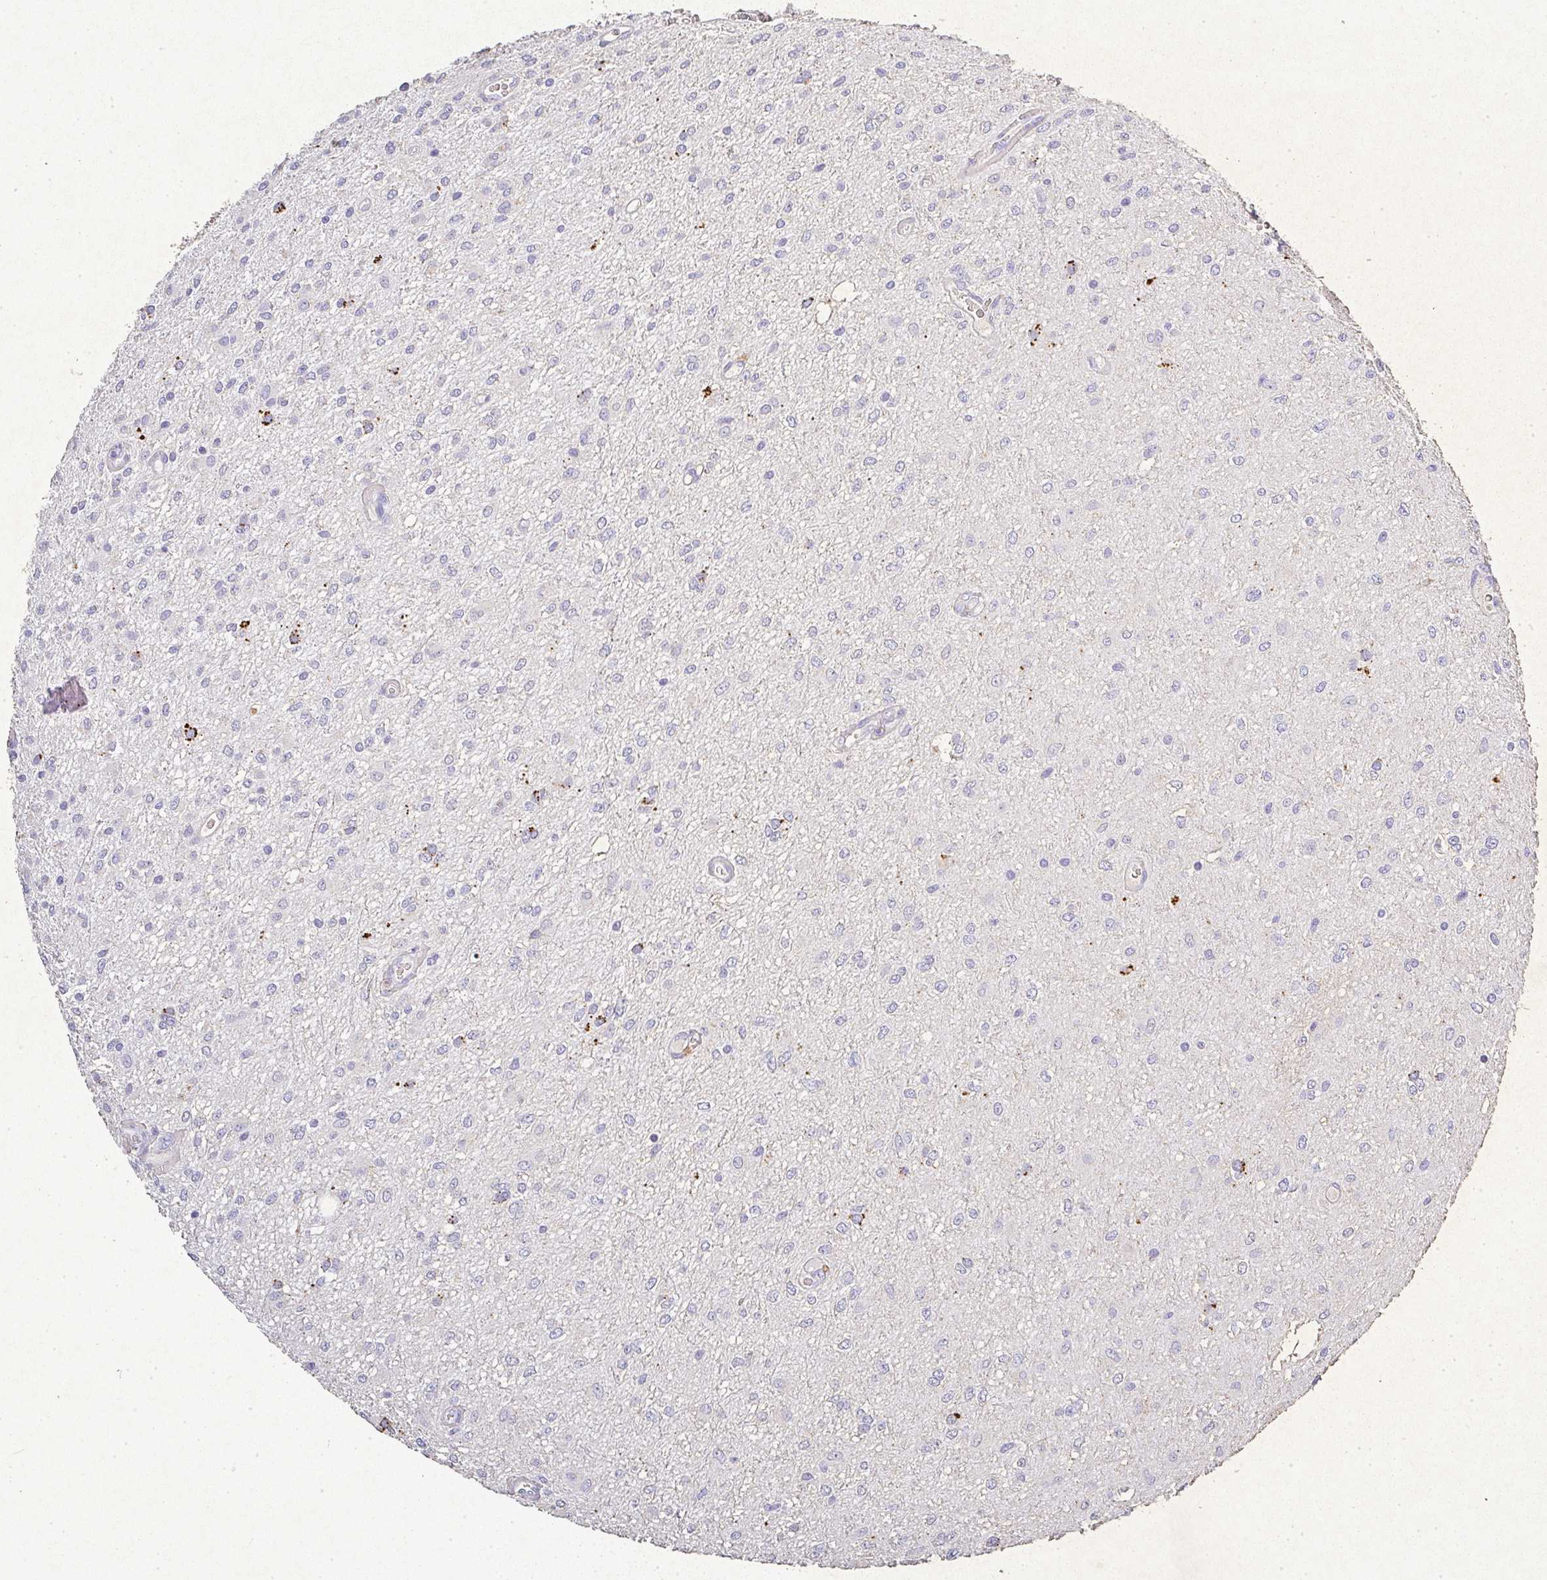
{"staining": {"intensity": "negative", "quantity": "none", "location": "none"}, "tissue": "glioma", "cell_type": "Tumor cells", "image_type": "cancer", "snomed": [{"axis": "morphology", "description": "Glioma, malignant, Low grade"}, {"axis": "topography", "description": "Cerebellum"}], "caption": "An image of human glioma is negative for staining in tumor cells.", "gene": "RPS2", "patient": {"sex": "female", "age": 5}}